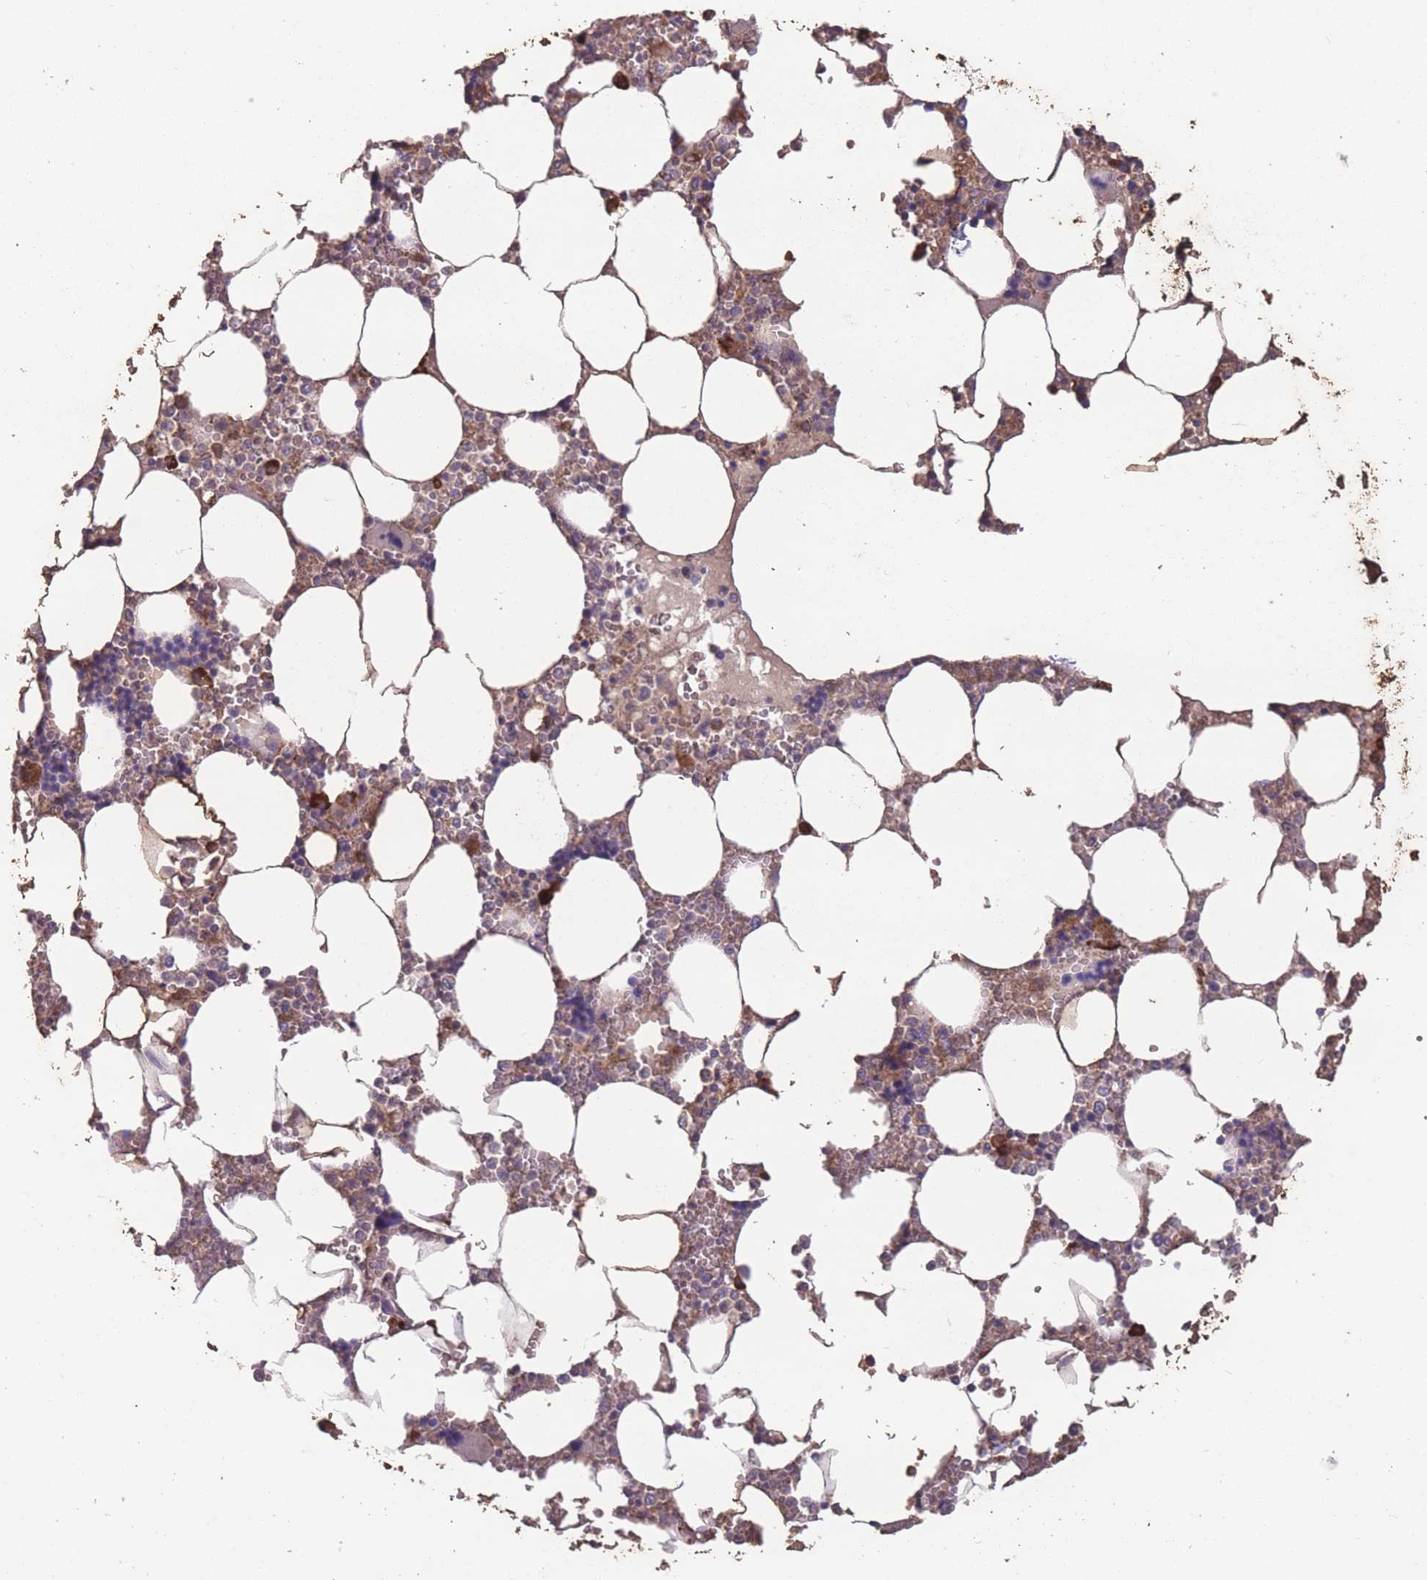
{"staining": {"intensity": "weak", "quantity": "25%-75%", "location": "cytoplasmic/membranous"}, "tissue": "bone marrow", "cell_type": "Hematopoietic cells", "image_type": "normal", "snomed": [{"axis": "morphology", "description": "Normal tissue, NOS"}, {"axis": "topography", "description": "Bone marrow"}], "caption": "Immunohistochemical staining of unremarkable bone marrow demonstrates low levels of weak cytoplasmic/membranous positivity in approximately 25%-75% of hematopoietic cells. (DAB IHC with brightfield microscopy, high magnification).", "gene": "STIM2", "patient": {"sex": "male", "age": 64}}